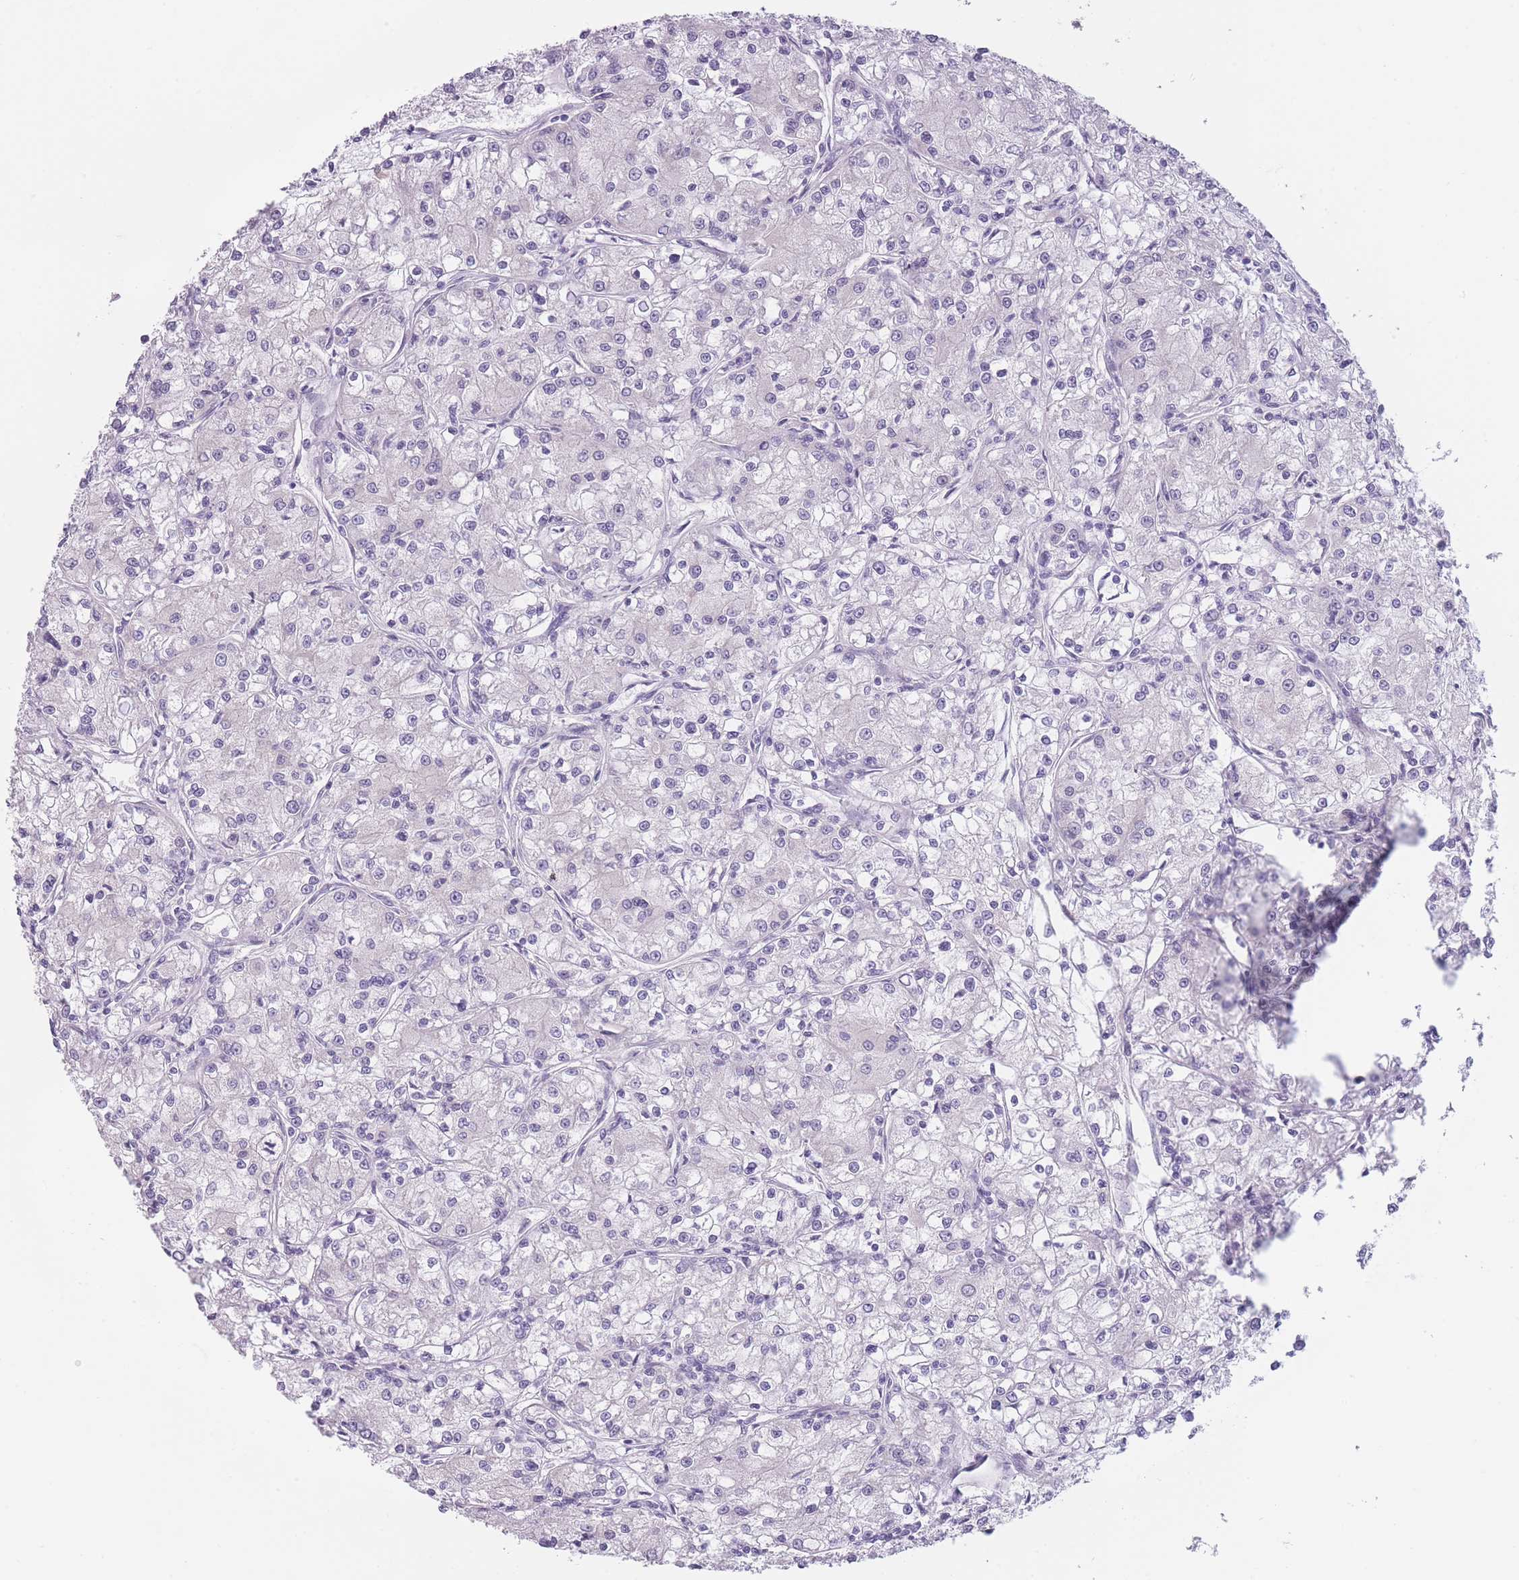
{"staining": {"intensity": "negative", "quantity": "none", "location": "none"}, "tissue": "renal cancer", "cell_type": "Tumor cells", "image_type": "cancer", "snomed": [{"axis": "morphology", "description": "Adenocarcinoma, NOS"}, {"axis": "topography", "description": "Kidney"}], "caption": "Immunohistochemistry (IHC) histopathology image of human adenocarcinoma (renal) stained for a protein (brown), which reveals no positivity in tumor cells.", "gene": "TMEM236", "patient": {"sex": "female", "age": 59}}